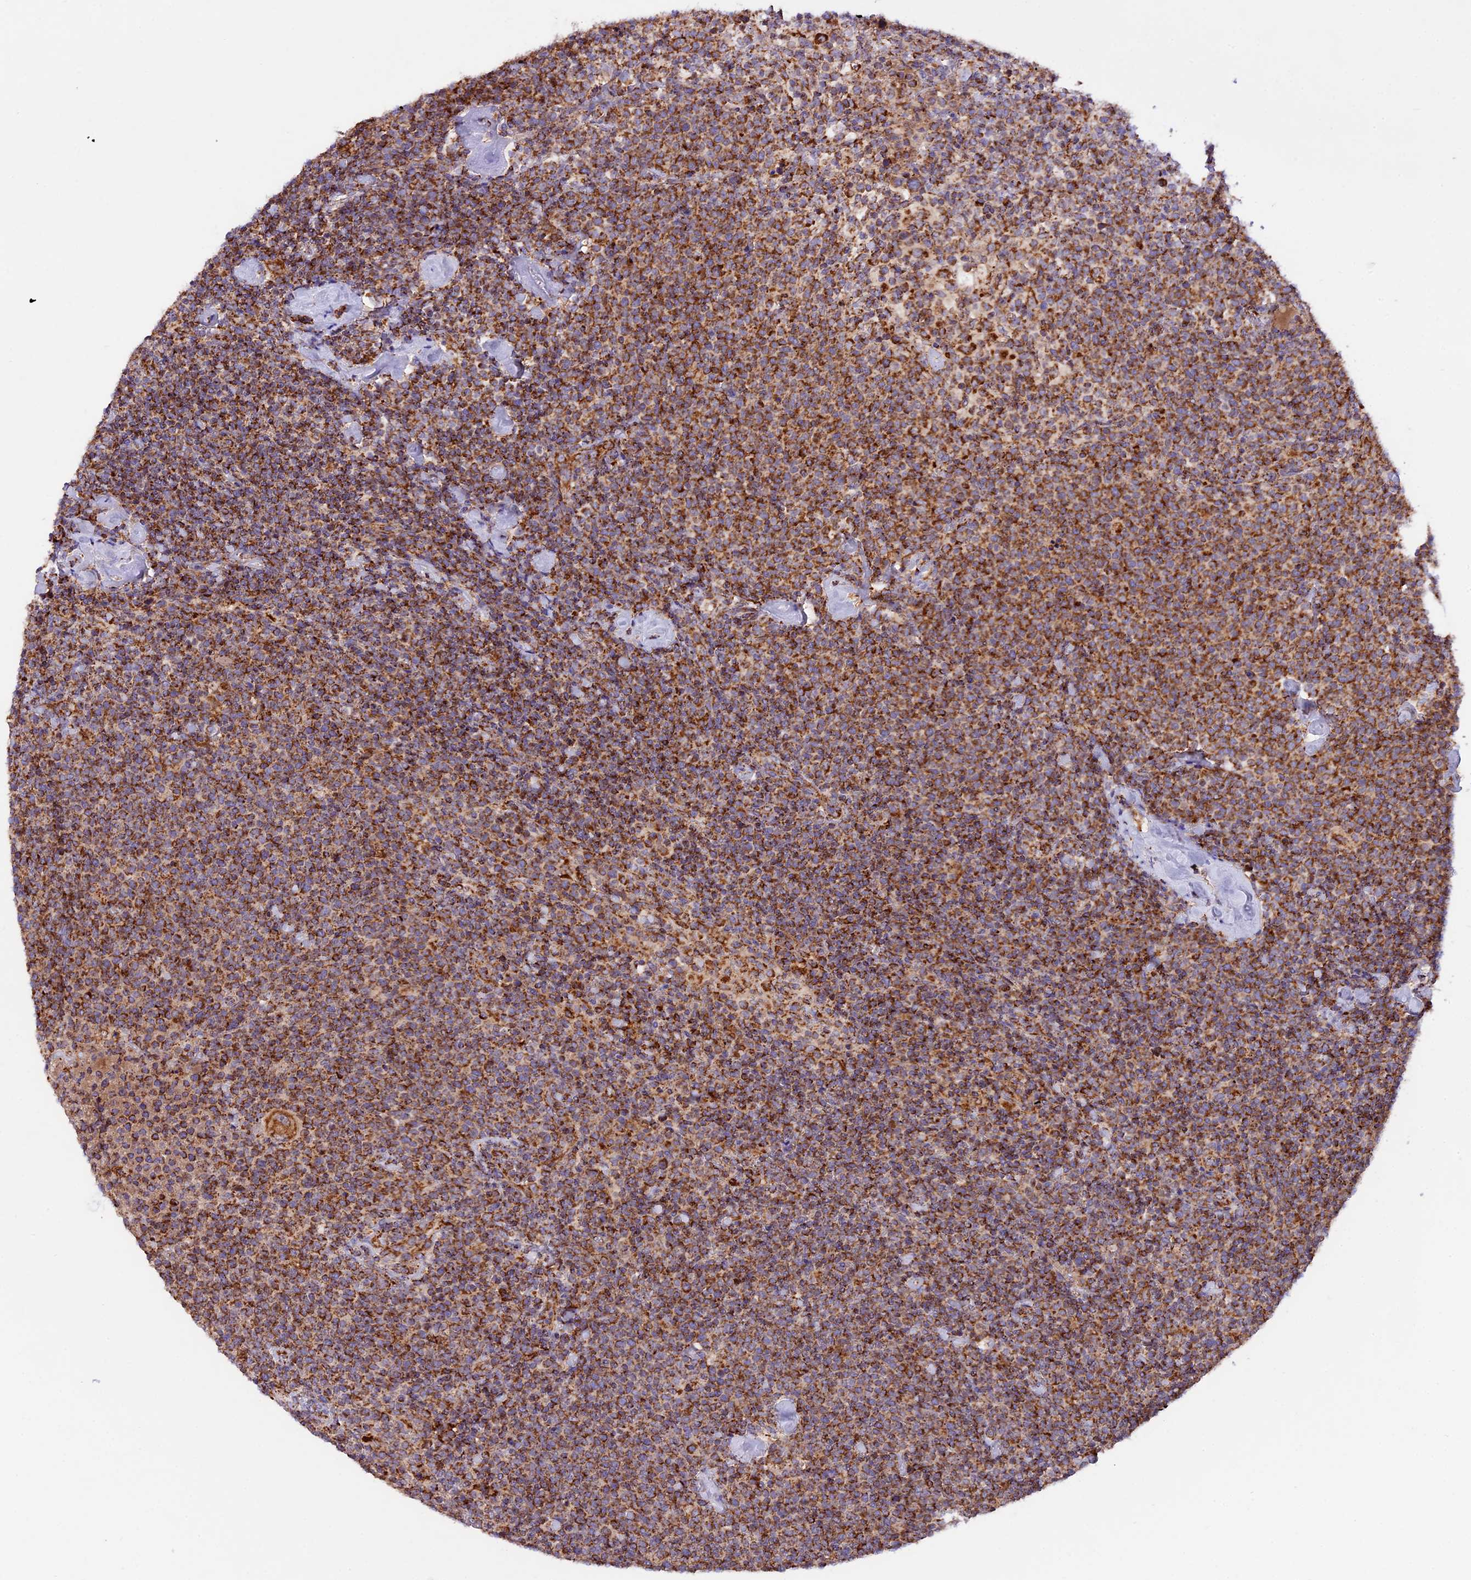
{"staining": {"intensity": "strong", "quantity": ">75%", "location": "cytoplasmic/membranous"}, "tissue": "lymphoma", "cell_type": "Tumor cells", "image_type": "cancer", "snomed": [{"axis": "morphology", "description": "Malignant lymphoma, non-Hodgkin's type, High grade"}, {"axis": "topography", "description": "Lymph node"}], "caption": "An image of human high-grade malignant lymphoma, non-Hodgkin's type stained for a protein displays strong cytoplasmic/membranous brown staining in tumor cells. The protein is shown in brown color, while the nuclei are stained blue.", "gene": "NDUFA8", "patient": {"sex": "male", "age": 61}}